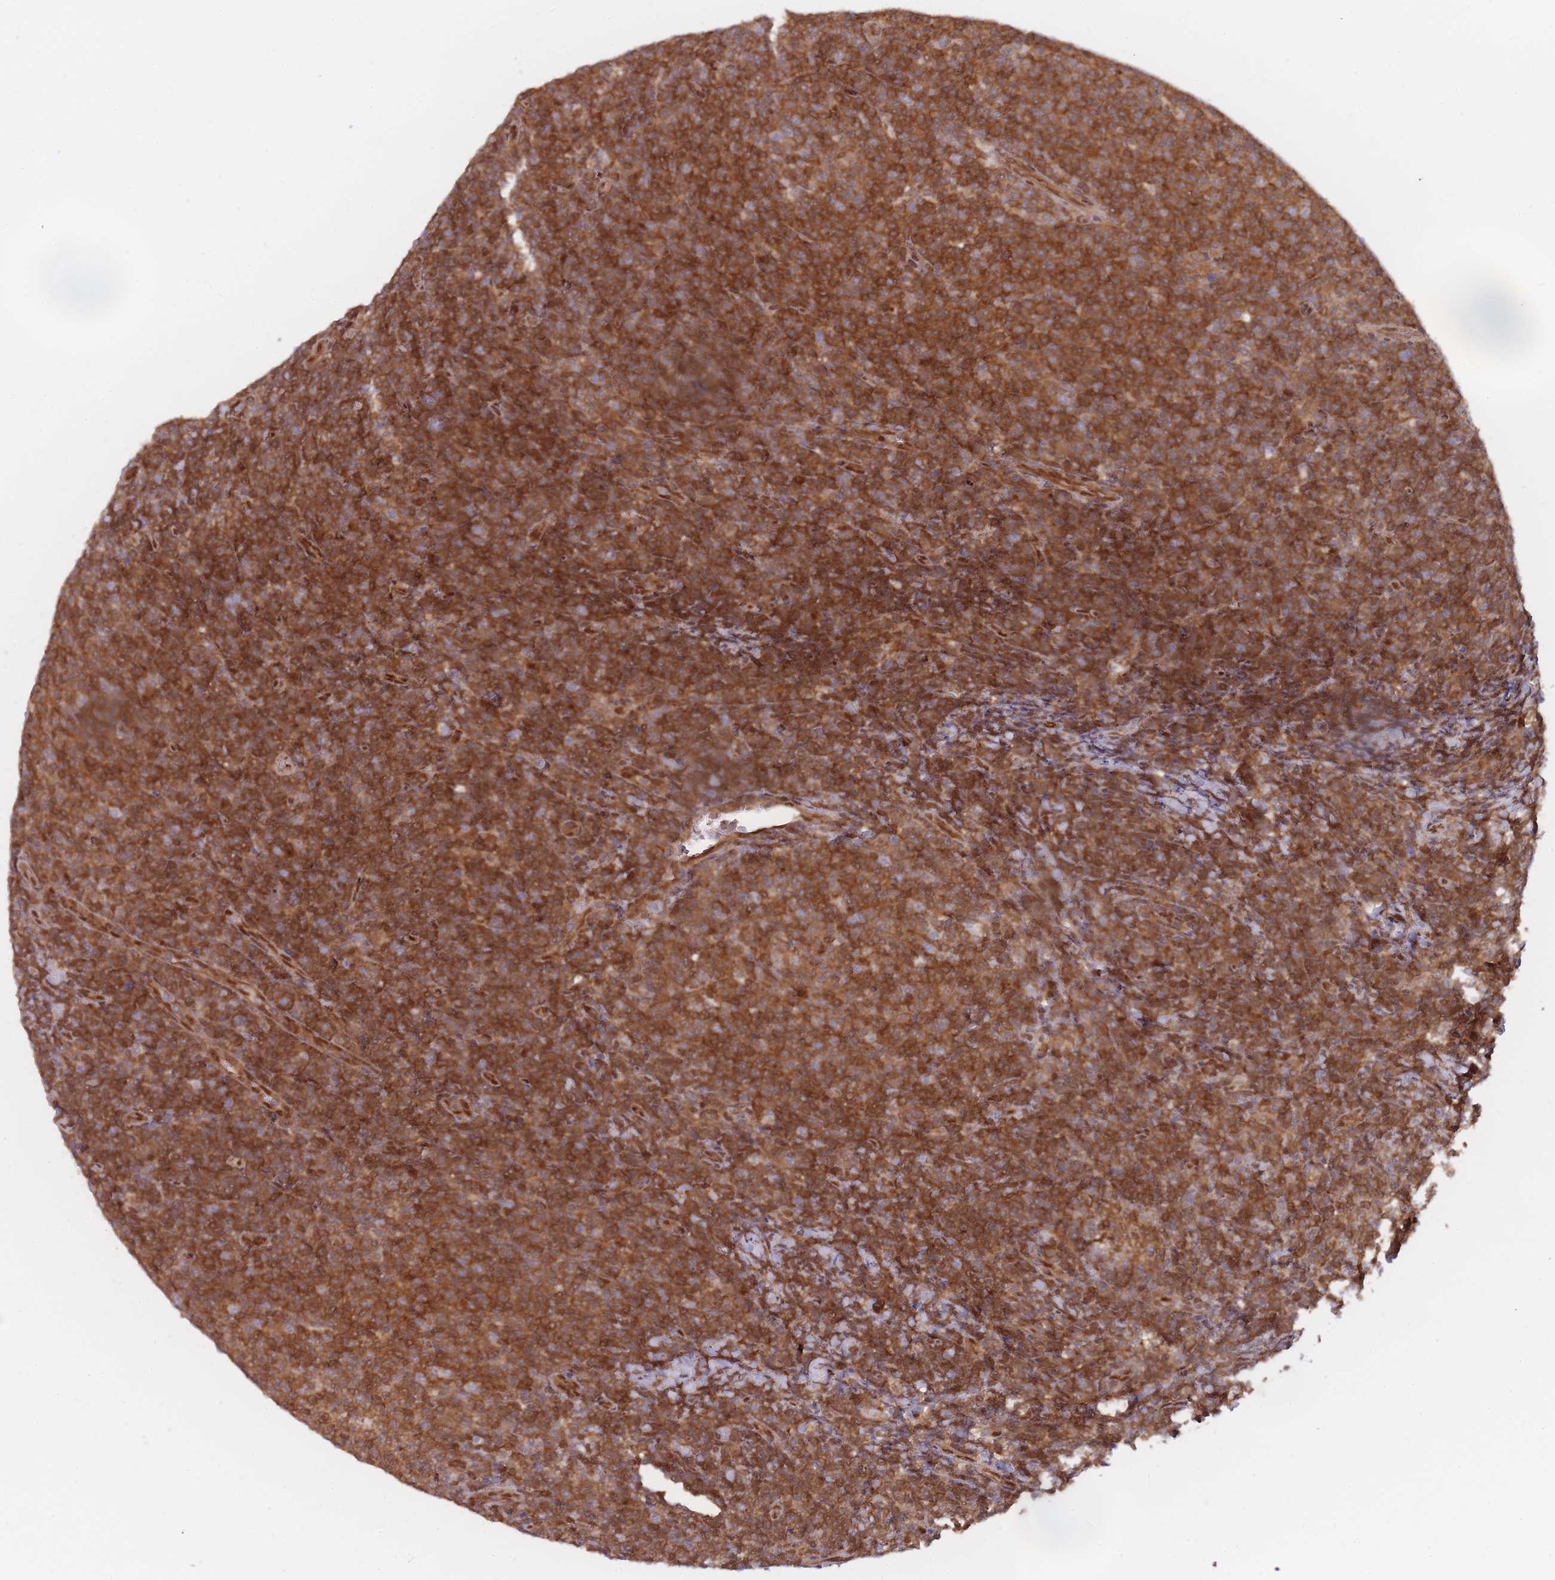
{"staining": {"intensity": "strong", "quantity": ">75%", "location": "cytoplasmic/membranous"}, "tissue": "lymphoma", "cell_type": "Tumor cells", "image_type": "cancer", "snomed": [{"axis": "morphology", "description": "Malignant lymphoma, non-Hodgkin's type, Low grade"}, {"axis": "topography", "description": "Lymph node"}], "caption": "A brown stain highlights strong cytoplasmic/membranous staining of a protein in lymphoma tumor cells.", "gene": "NSFL1C", "patient": {"sex": "male", "age": 66}}